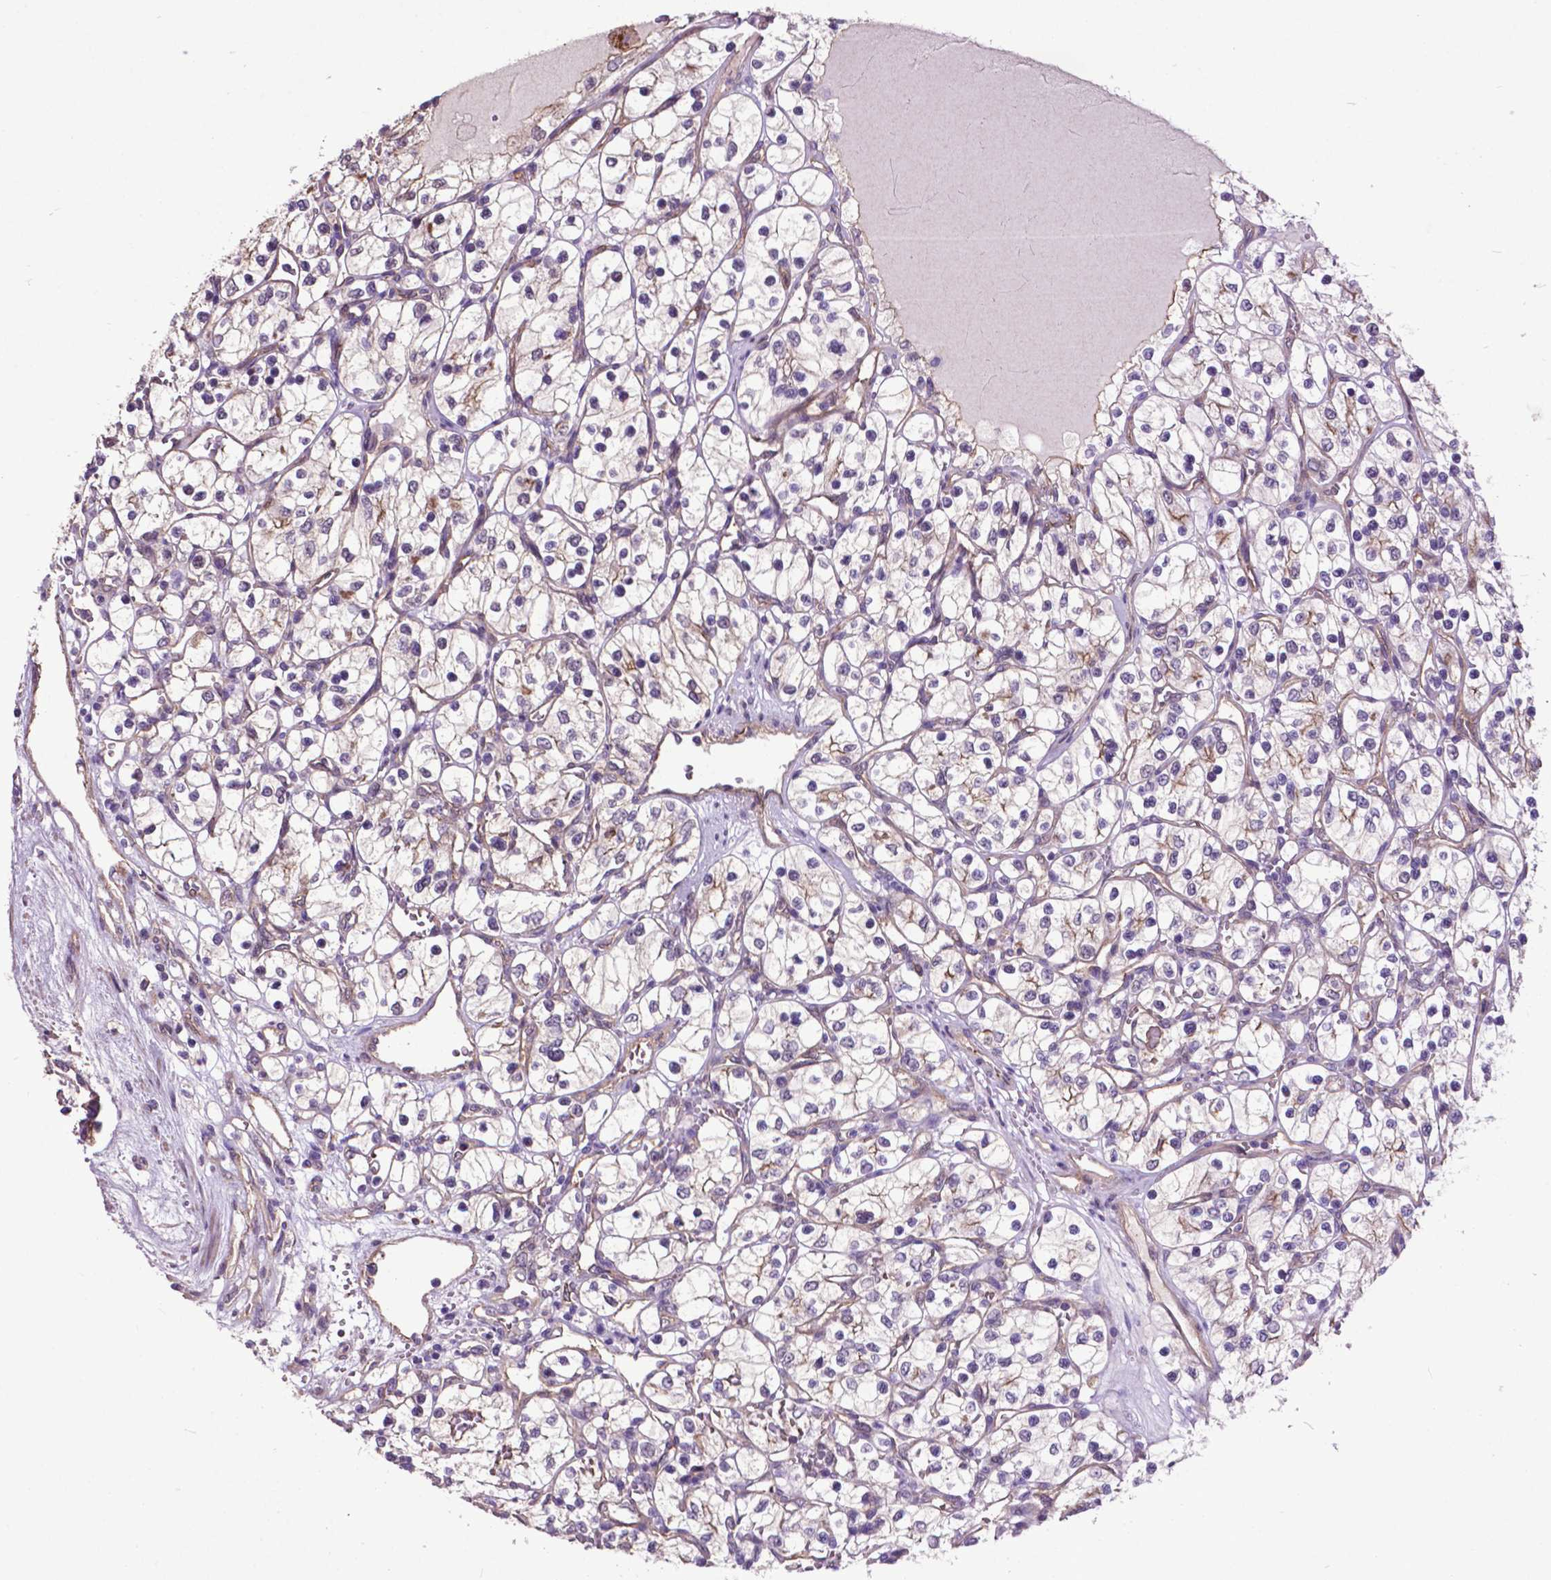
{"staining": {"intensity": "negative", "quantity": "none", "location": "none"}, "tissue": "renal cancer", "cell_type": "Tumor cells", "image_type": "cancer", "snomed": [{"axis": "morphology", "description": "Adenocarcinoma, NOS"}, {"axis": "topography", "description": "Kidney"}], "caption": "The histopathology image exhibits no staining of tumor cells in renal cancer (adenocarcinoma).", "gene": "PDLIM1", "patient": {"sex": "female", "age": 69}}